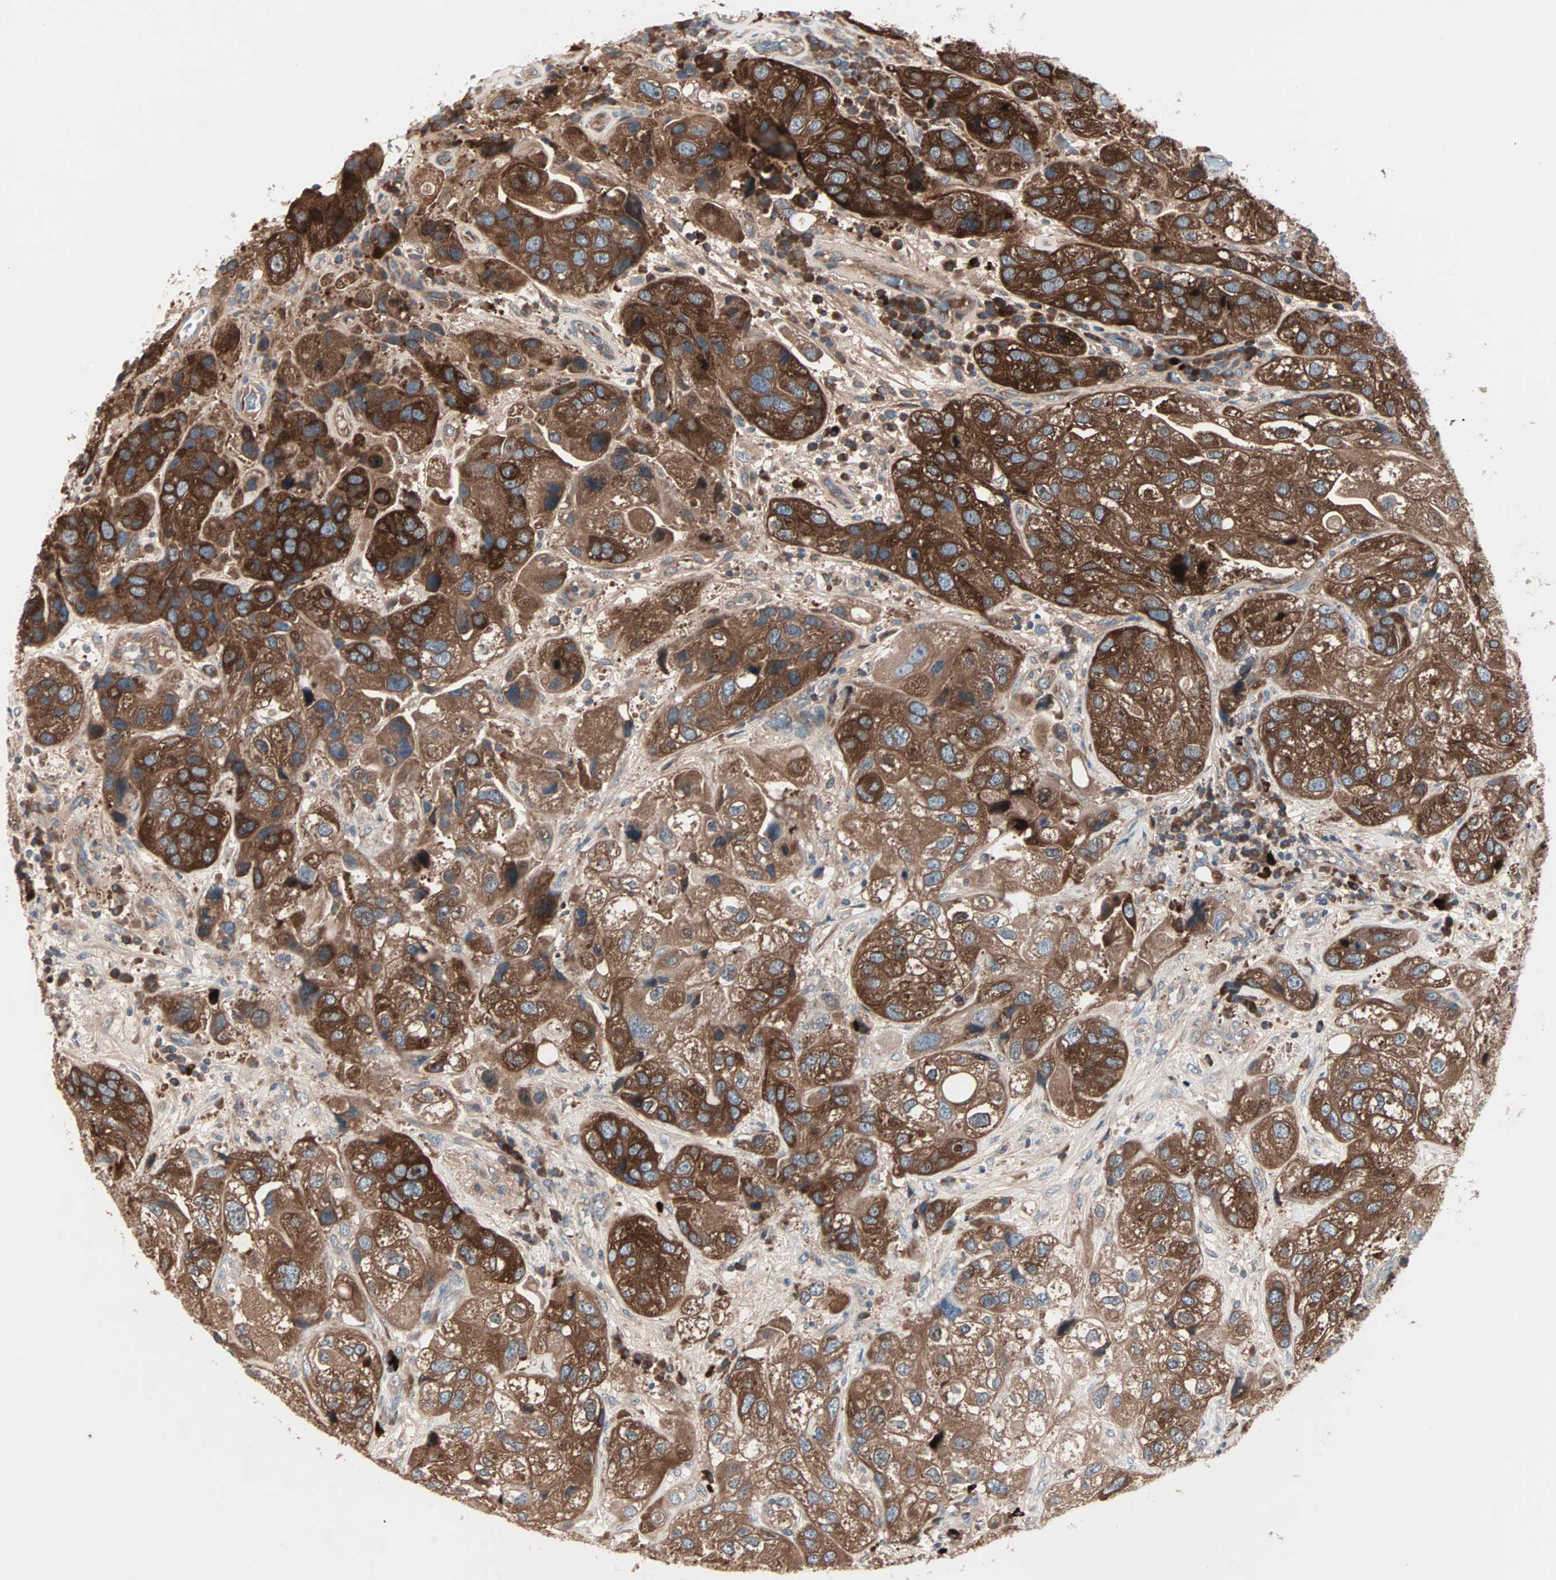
{"staining": {"intensity": "strong", "quantity": ">75%", "location": "cytoplasmic/membranous"}, "tissue": "urothelial cancer", "cell_type": "Tumor cells", "image_type": "cancer", "snomed": [{"axis": "morphology", "description": "Urothelial carcinoma, High grade"}, {"axis": "topography", "description": "Urinary bladder"}], "caption": "Urothelial cancer was stained to show a protein in brown. There is high levels of strong cytoplasmic/membranous expression in about >75% of tumor cells.", "gene": "CAD", "patient": {"sex": "female", "age": 64}}